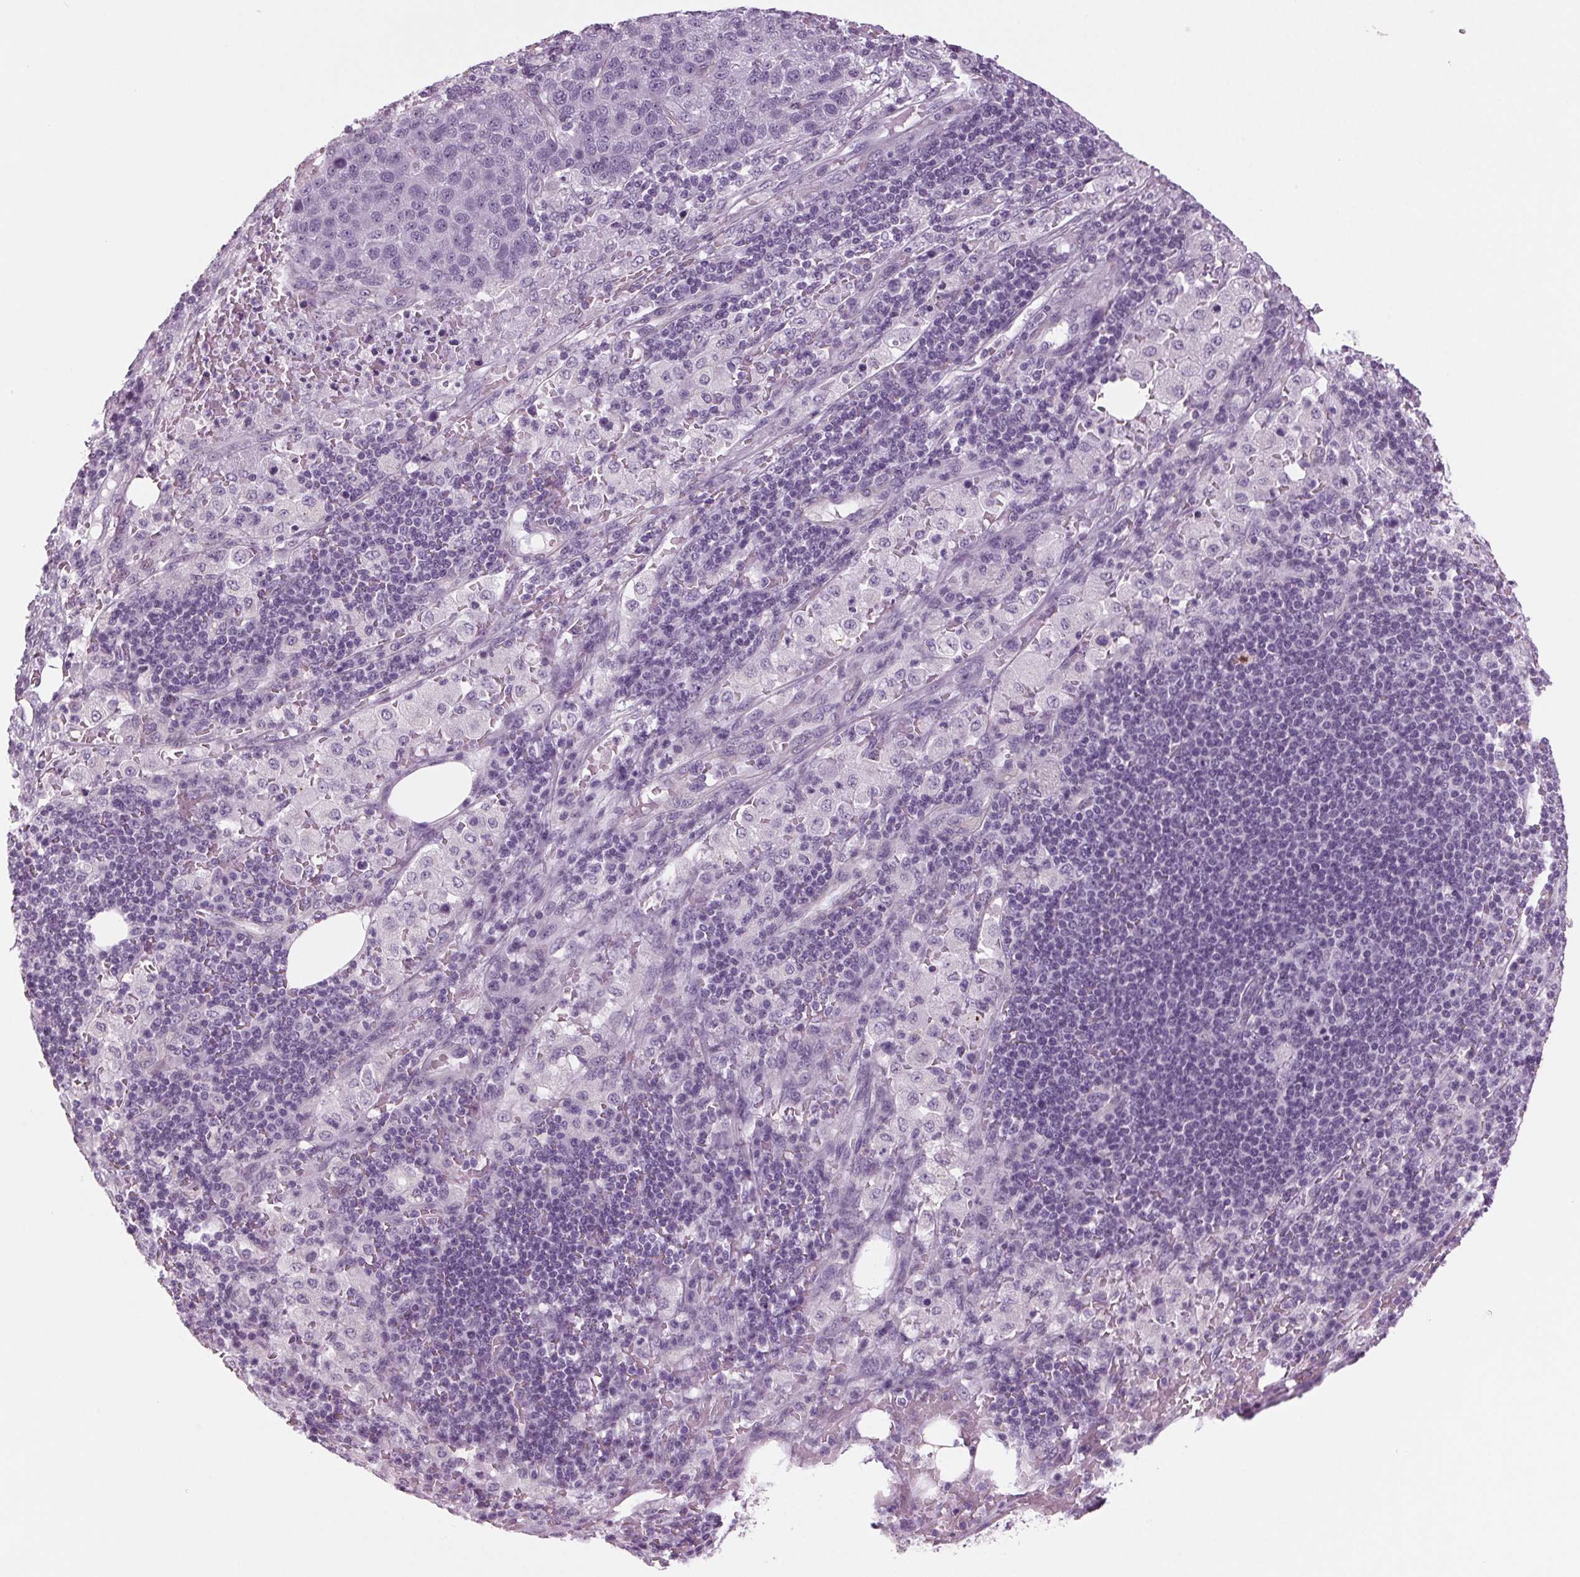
{"staining": {"intensity": "negative", "quantity": "none", "location": "none"}, "tissue": "pancreatic cancer", "cell_type": "Tumor cells", "image_type": "cancer", "snomed": [{"axis": "morphology", "description": "Adenocarcinoma, NOS"}, {"axis": "topography", "description": "Pancreas"}], "caption": "IHC image of pancreatic cancer stained for a protein (brown), which exhibits no expression in tumor cells.", "gene": "BHLHE22", "patient": {"sex": "female", "age": 61}}